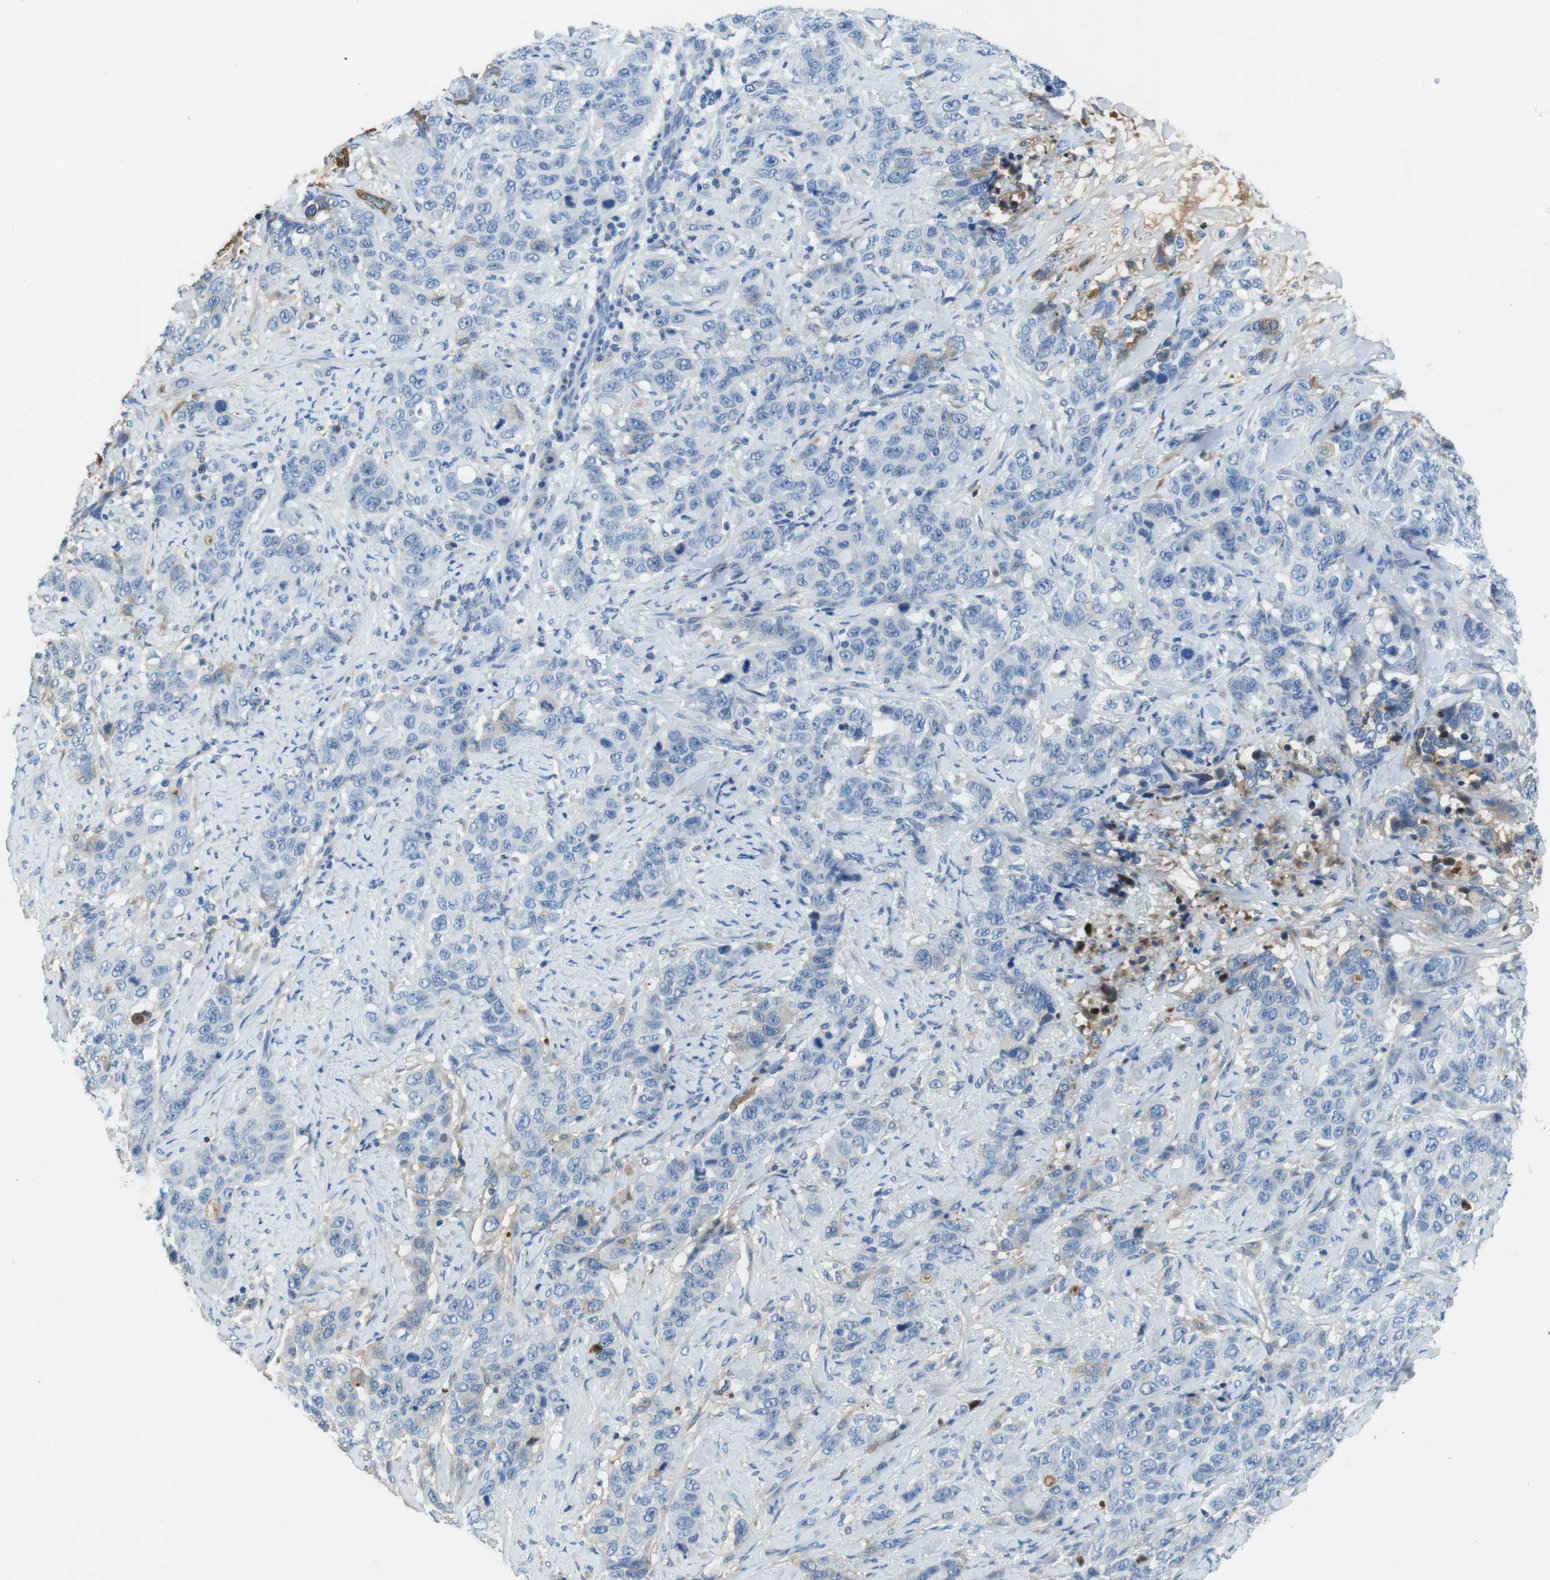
{"staining": {"intensity": "negative", "quantity": "none", "location": "none"}, "tissue": "stomach cancer", "cell_type": "Tumor cells", "image_type": "cancer", "snomed": [{"axis": "morphology", "description": "Adenocarcinoma, NOS"}, {"axis": "topography", "description": "Stomach"}], "caption": "High power microscopy histopathology image of an immunohistochemistry photomicrograph of adenocarcinoma (stomach), revealing no significant expression in tumor cells.", "gene": "TMPRSS15", "patient": {"sex": "male", "age": 48}}